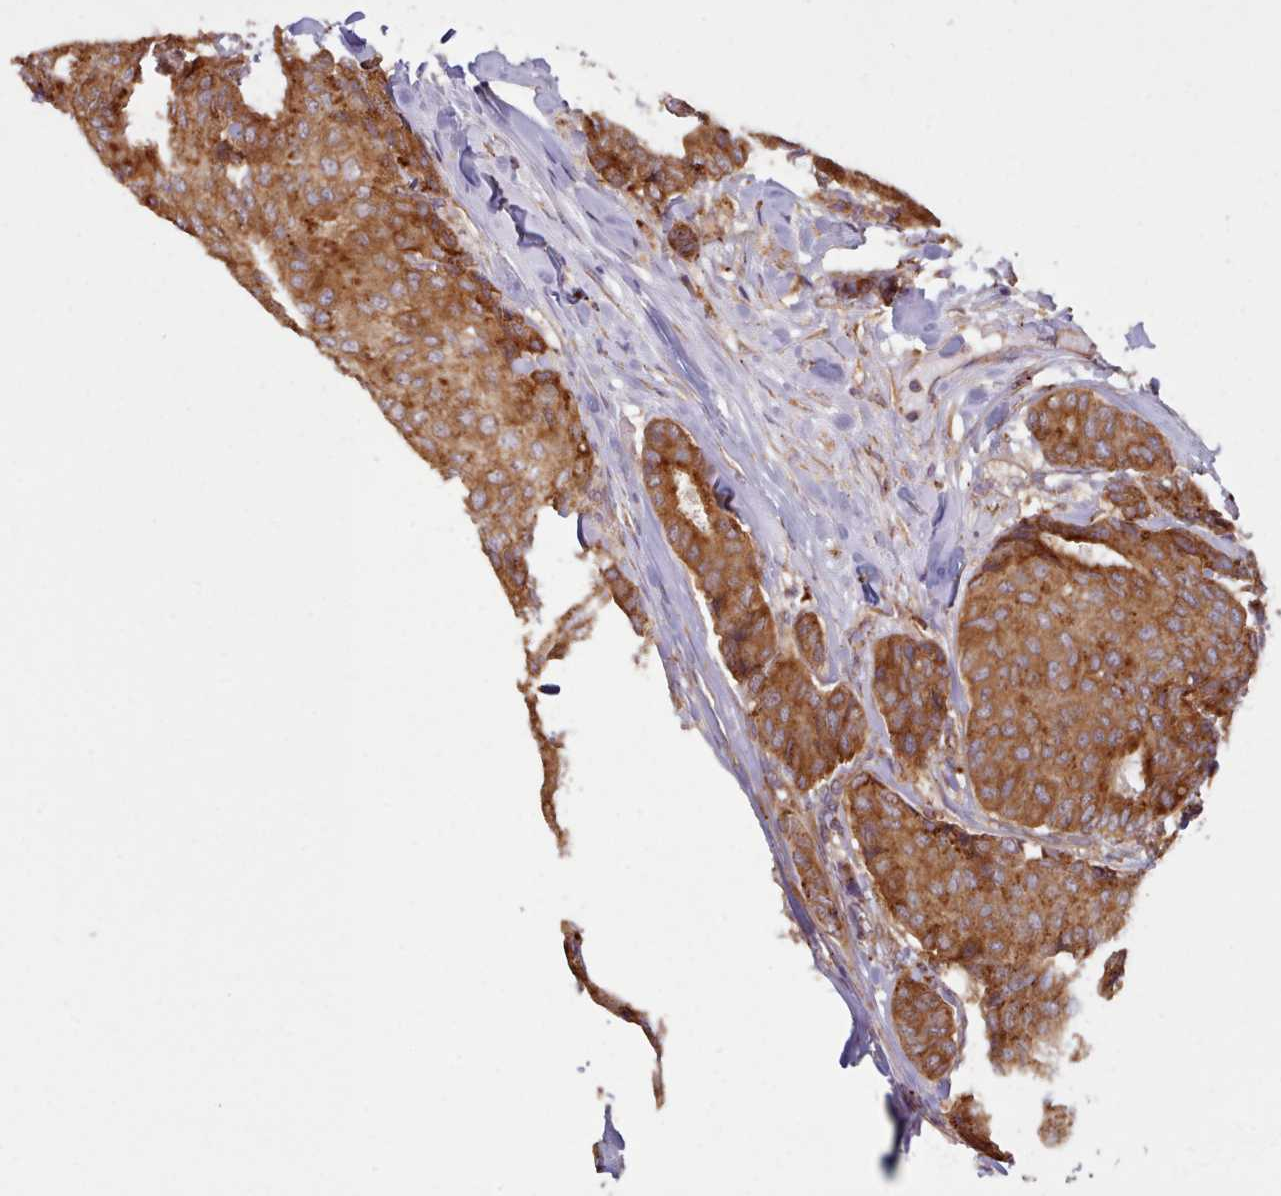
{"staining": {"intensity": "moderate", "quantity": ">75%", "location": "cytoplasmic/membranous"}, "tissue": "breast cancer", "cell_type": "Tumor cells", "image_type": "cancer", "snomed": [{"axis": "morphology", "description": "Duct carcinoma"}, {"axis": "topography", "description": "Breast"}], "caption": "Breast cancer stained with immunohistochemistry (IHC) shows moderate cytoplasmic/membranous positivity in about >75% of tumor cells. Using DAB (3,3'-diaminobenzidine) (brown) and hematoxylin (blue) stains, captured at high magnification using brightfield microscopy.", "gene": "CRYBG1", "patient": {"sex": "female", "age": 75}}